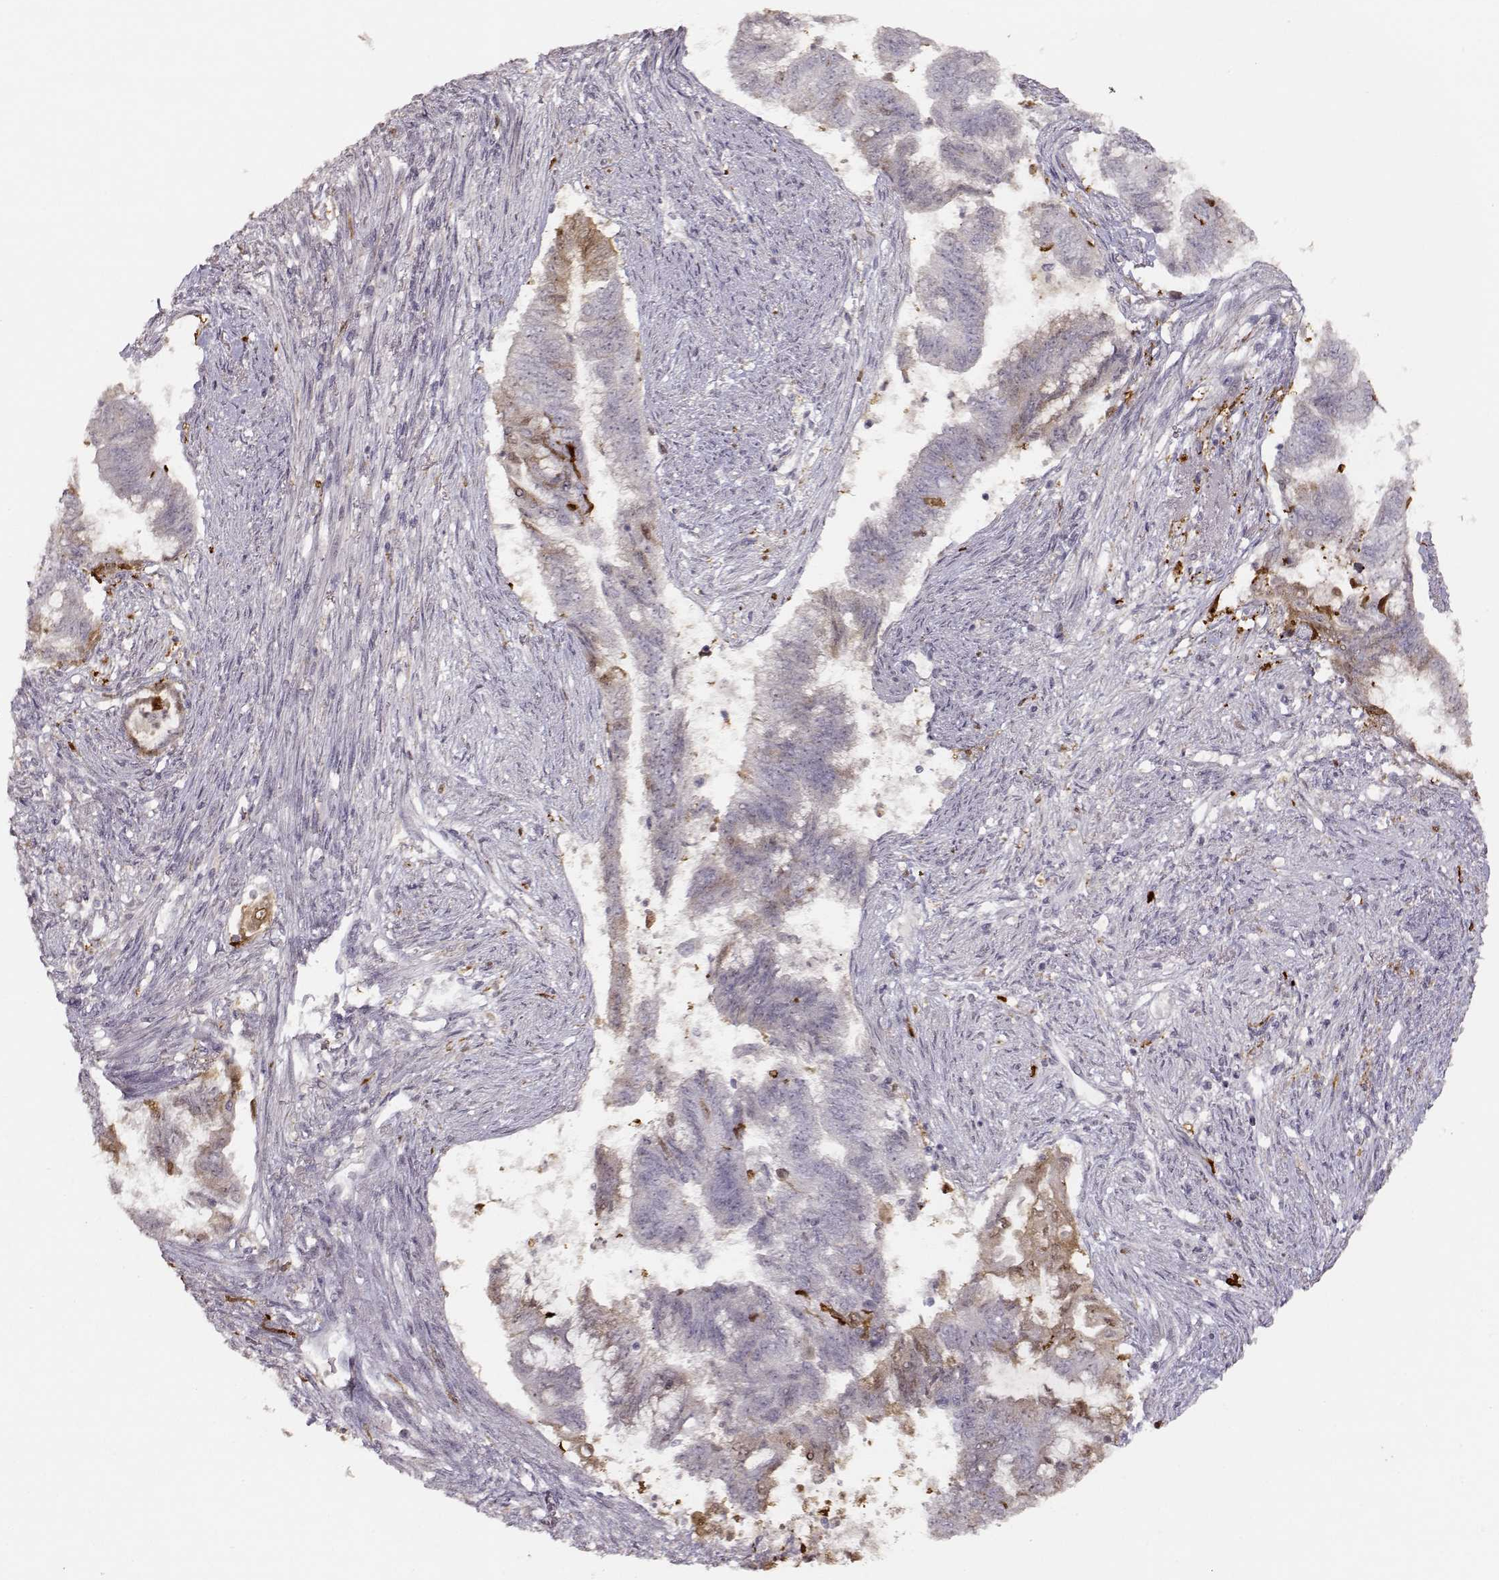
{"staining": {"intensity": "negative", "quantity": "none", "location": "none"}, "tissue": "endometrial cancer", "cell_type": "Tumor cells", "image_type": "cancer", "snomed": [{"axis": "morphology", "description": "Adenocarcinoma, NOS"}, {"axis": "topography", "description": "Endometrium"}], "caption": "DAB immunohistochemical staining of human endometrial cancer exhibits no significant expression in tumor cells. Brightfield microscopy of immunohistochemistry stained with DAB (3,3'-diaminobenzidine) (brown) and hematoxylin (blue), captured at high magnification.", "gene": "S100B", "patient": {"sex": "female", "age": 65}}